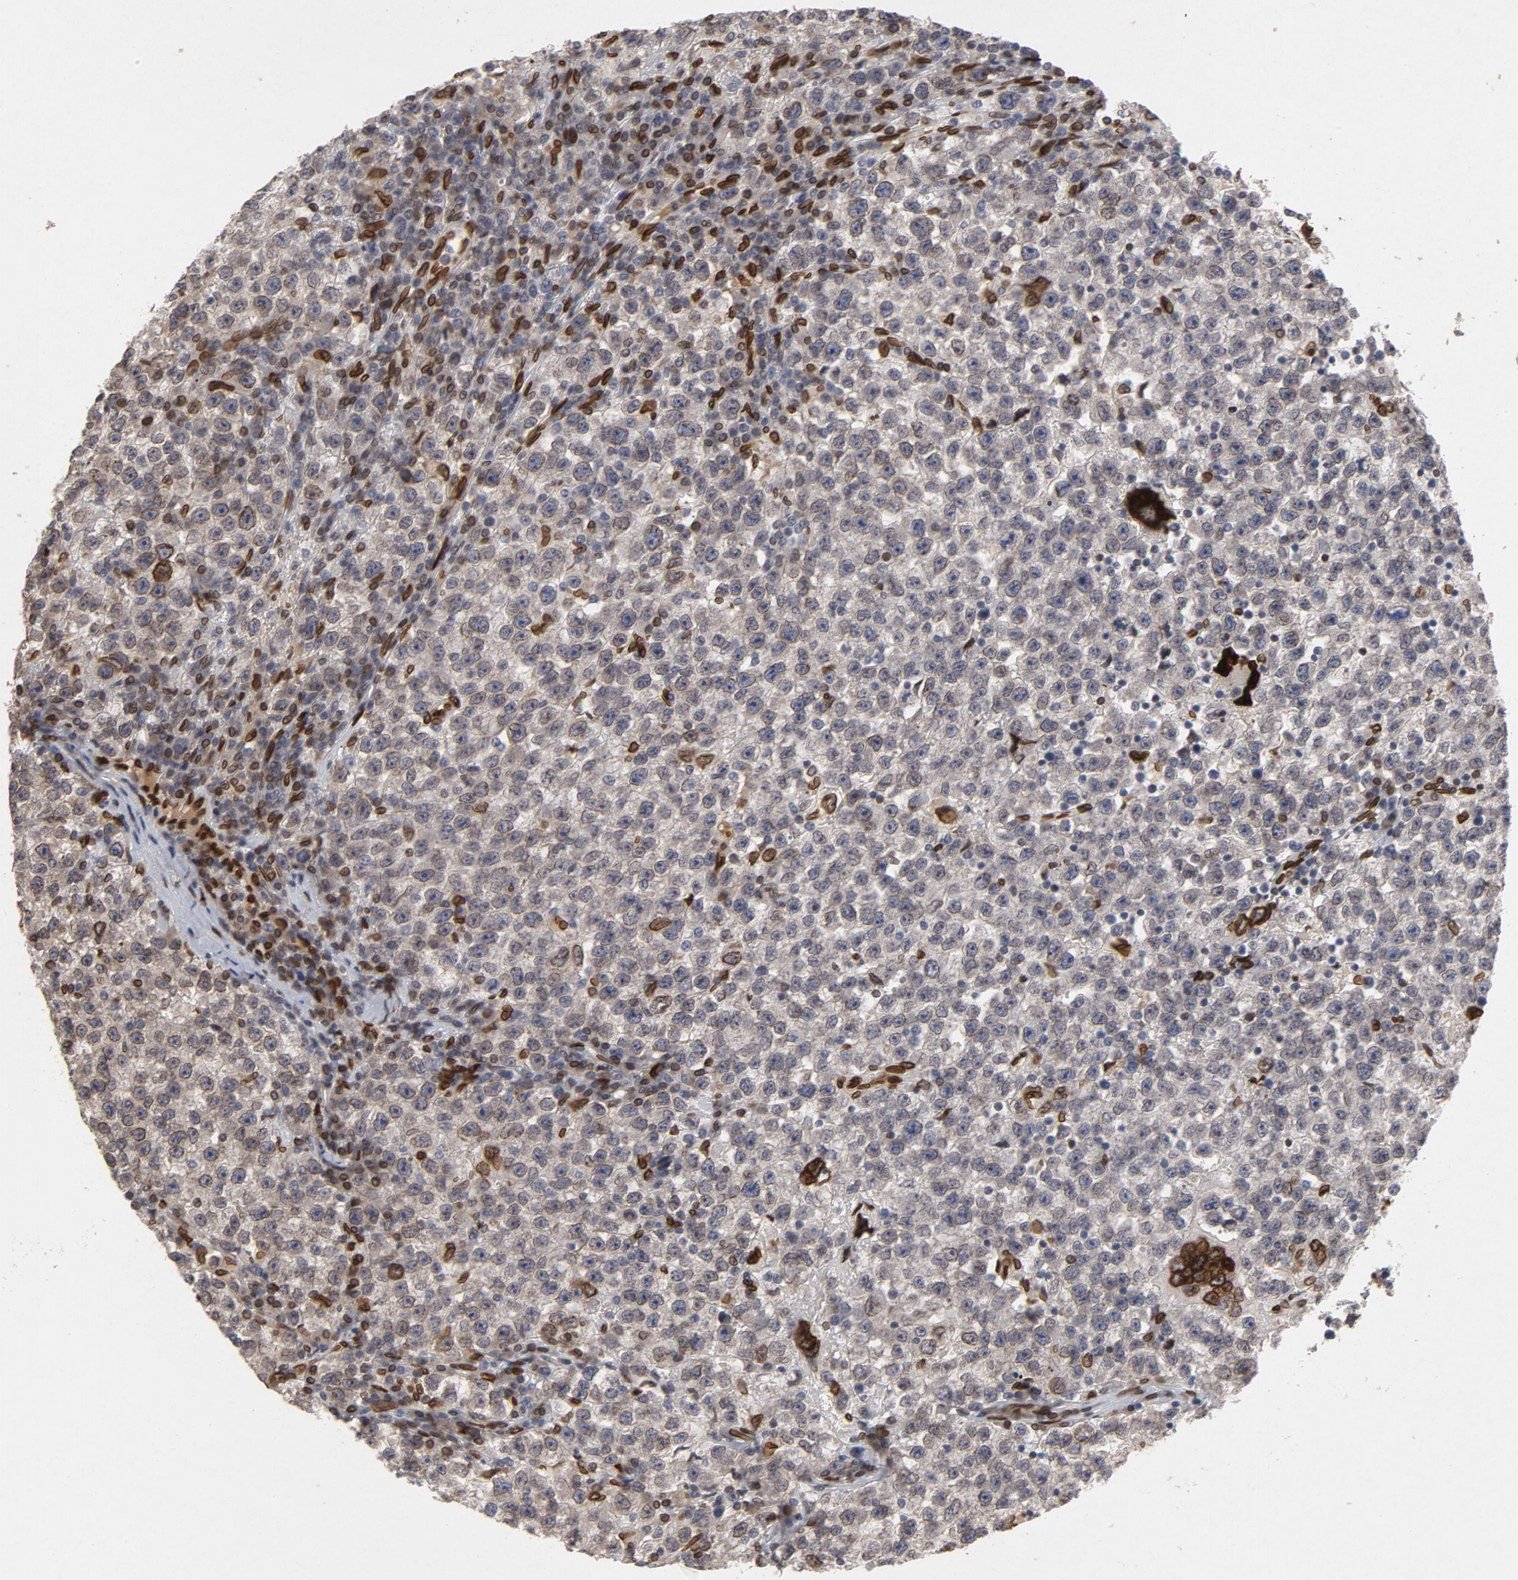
{"staining": {"intensity": "moderate", "quantity": "<25%", "location": "cytoplasmic/membranous,nuclear"}, "tissue": "testis cancer", "cell_type": "Tumor cells", "image_type": "cancer", "snomed": [{"axis": "morphology", "description": "Seminoma, NOS"}, {"axis": "topography", "description": "Testis"}], "caption": "An IHC micrograph of neoplastic tissue is shown. Protein staining in brown highlights moderate cytoplasmic/membranous and nuclear positivity in testis cancer (seminoma) within tumor cells.", "gene": "LMNA", "patient": {"sex": "male", "age": 22}}